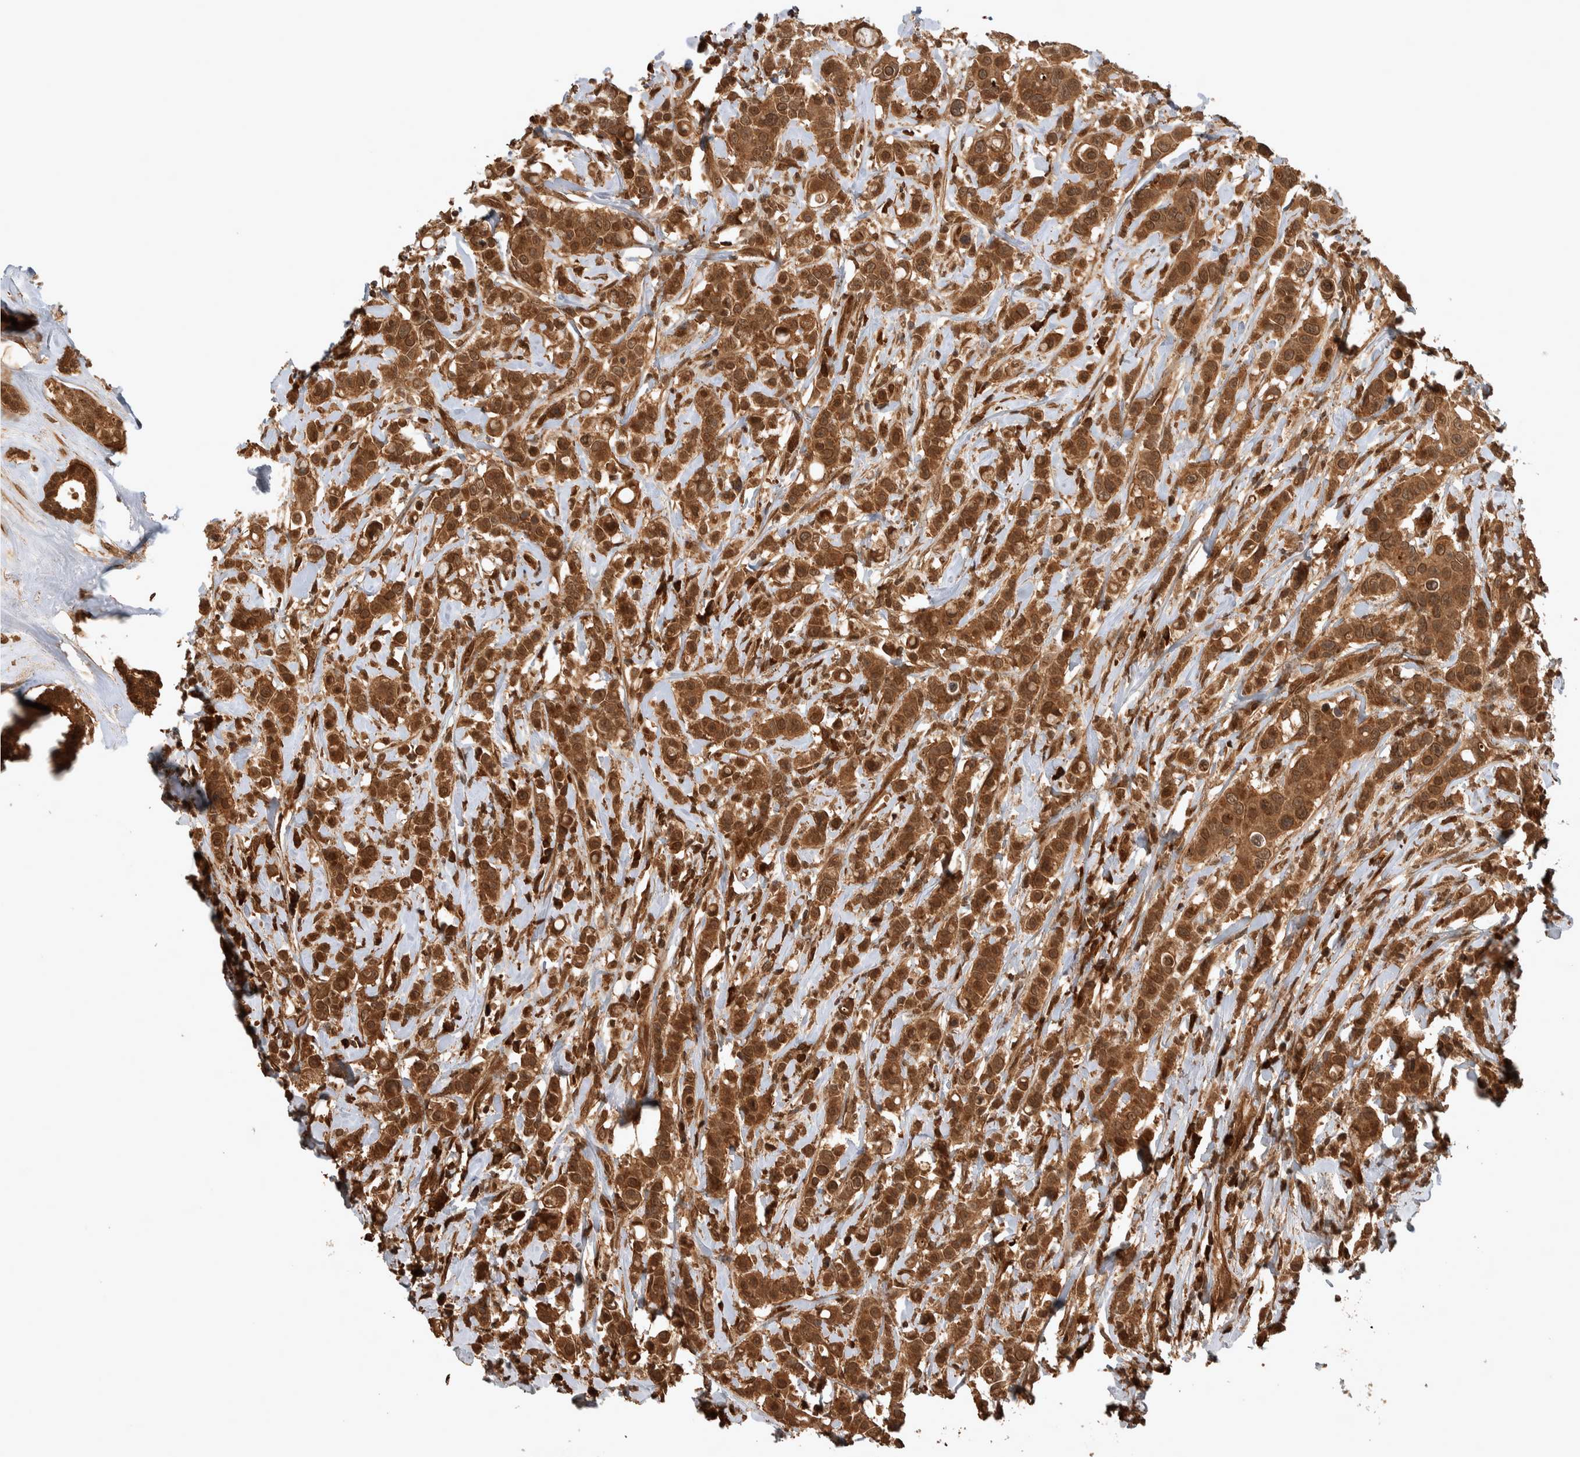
{"staining": {"intensity": "moderate", "quantity": ">75%", "location": "cytoplasmic/membranous,nuclear"}, "tissue": "breast cancer", "cell_type": "Tumor cells", "image_type": "cancer", "snomed": [{"axis": "morphology", "description": "Duct carcinoma"}, {"axis": "topography", "description": "Breast"}], "caption": "A brown stain highlights moderate cytoplasmic/membranous and nuclear positivity of a protein in breast cancer tumor cells. The protein of interest is stained brown, and the nuclei are stained in blue (DAB IHC with brightfield microscopy, high magnification).", "gene": "CNTROB", "patient": {"sex": "female", "age": 27}}